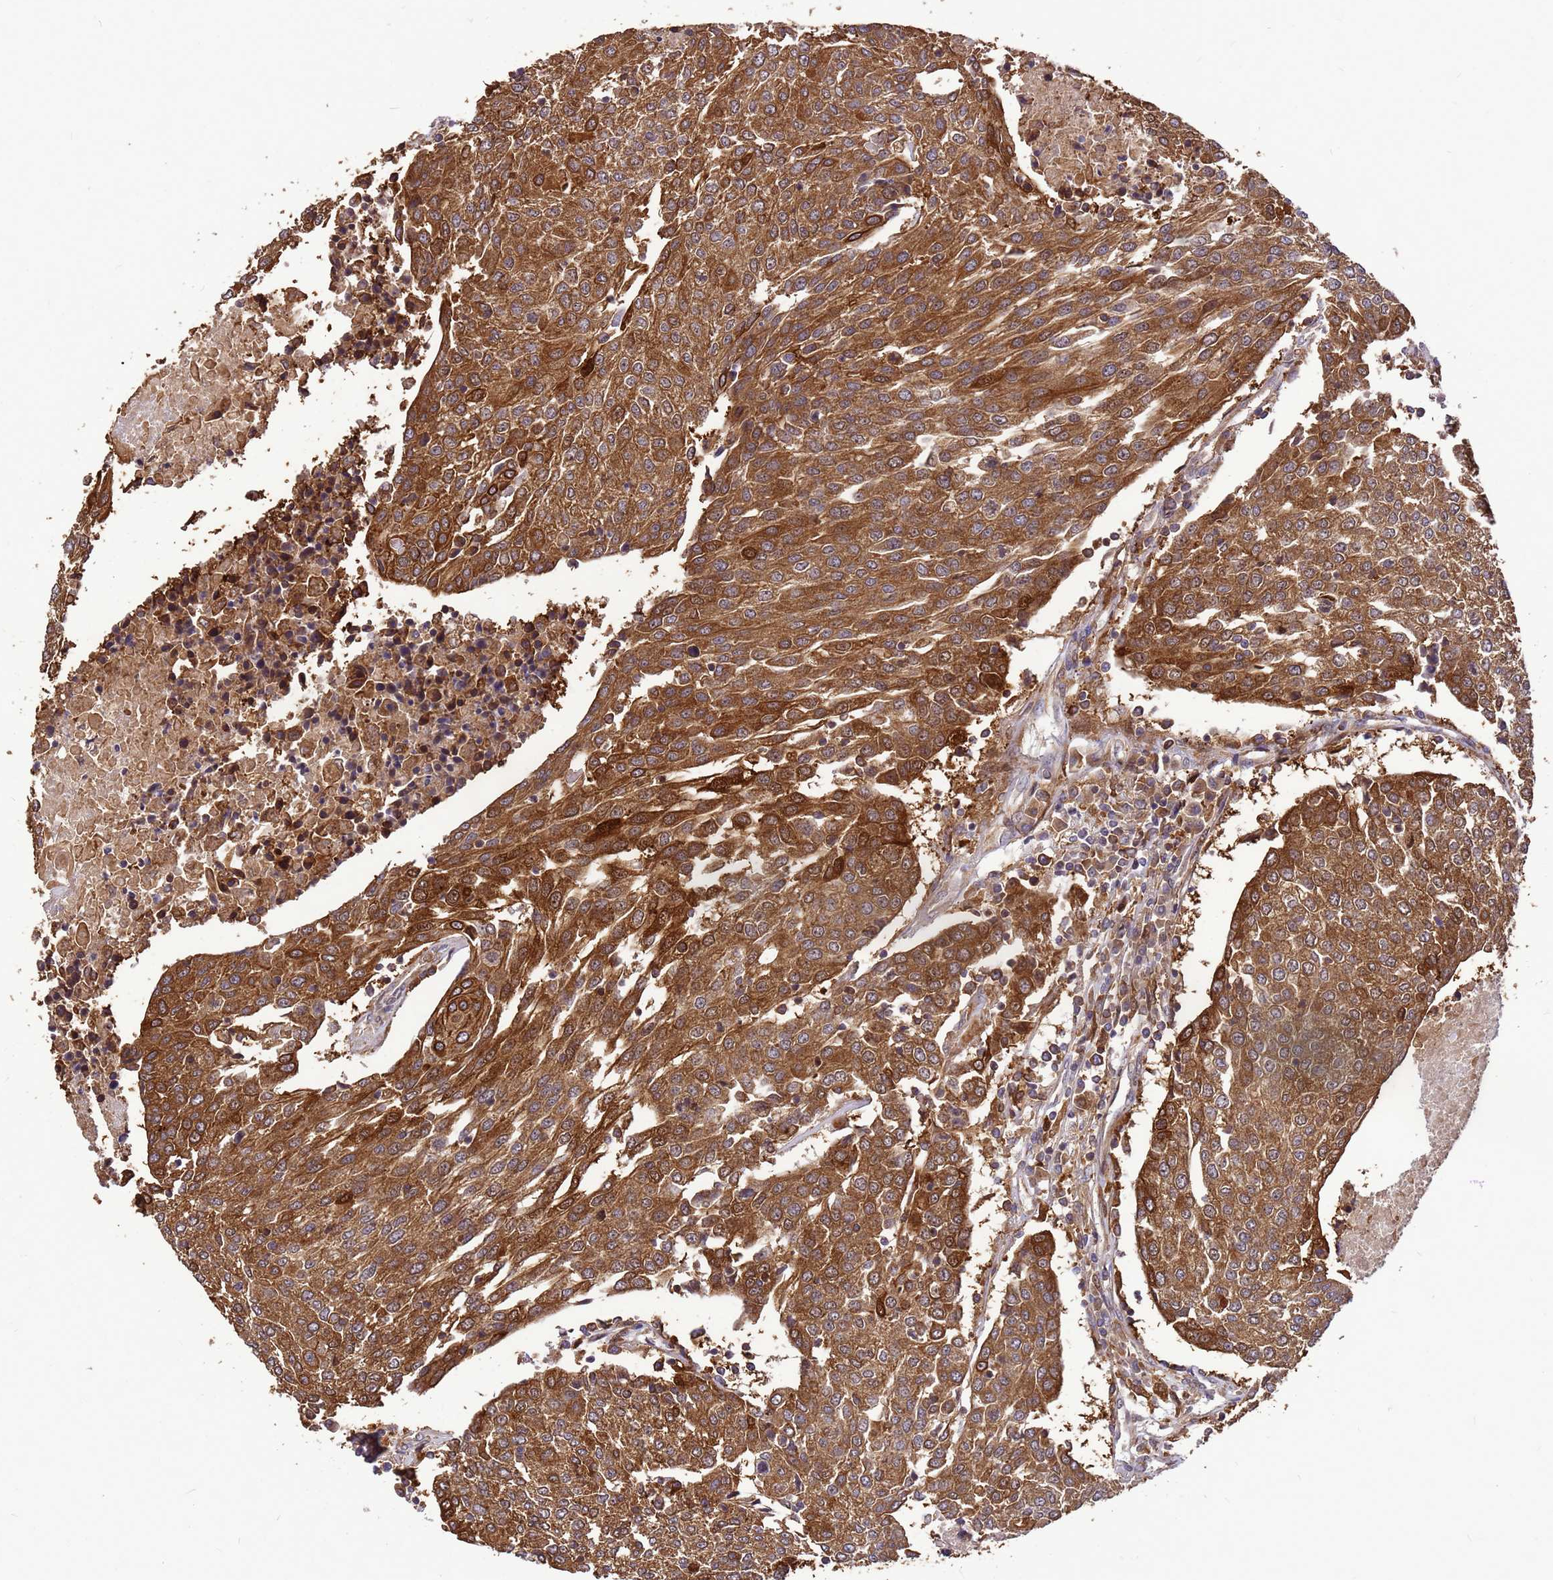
{"staining": {"intensity": "moderate", "quantity": ">75%", "location": "cytoplasmic/membranous"}, "tissue": "urothelial cancer", "cell_type": "Tumor cells", "image_type": "cancer", "snomed": [{"axis": "morphology", "description": "Urothelial carcinoma, High grade"}, {"axis": "topography", "description": "Urinary bladder"}], "caption": "Human high-grade urothelial carcinoma stained with a brown dye shows moderate cytoplasmic/membranous positive expression in approximately >75% of tumor cells.", "gene": "ZNF618", "patient": {"sex": "female", "age": 85}}